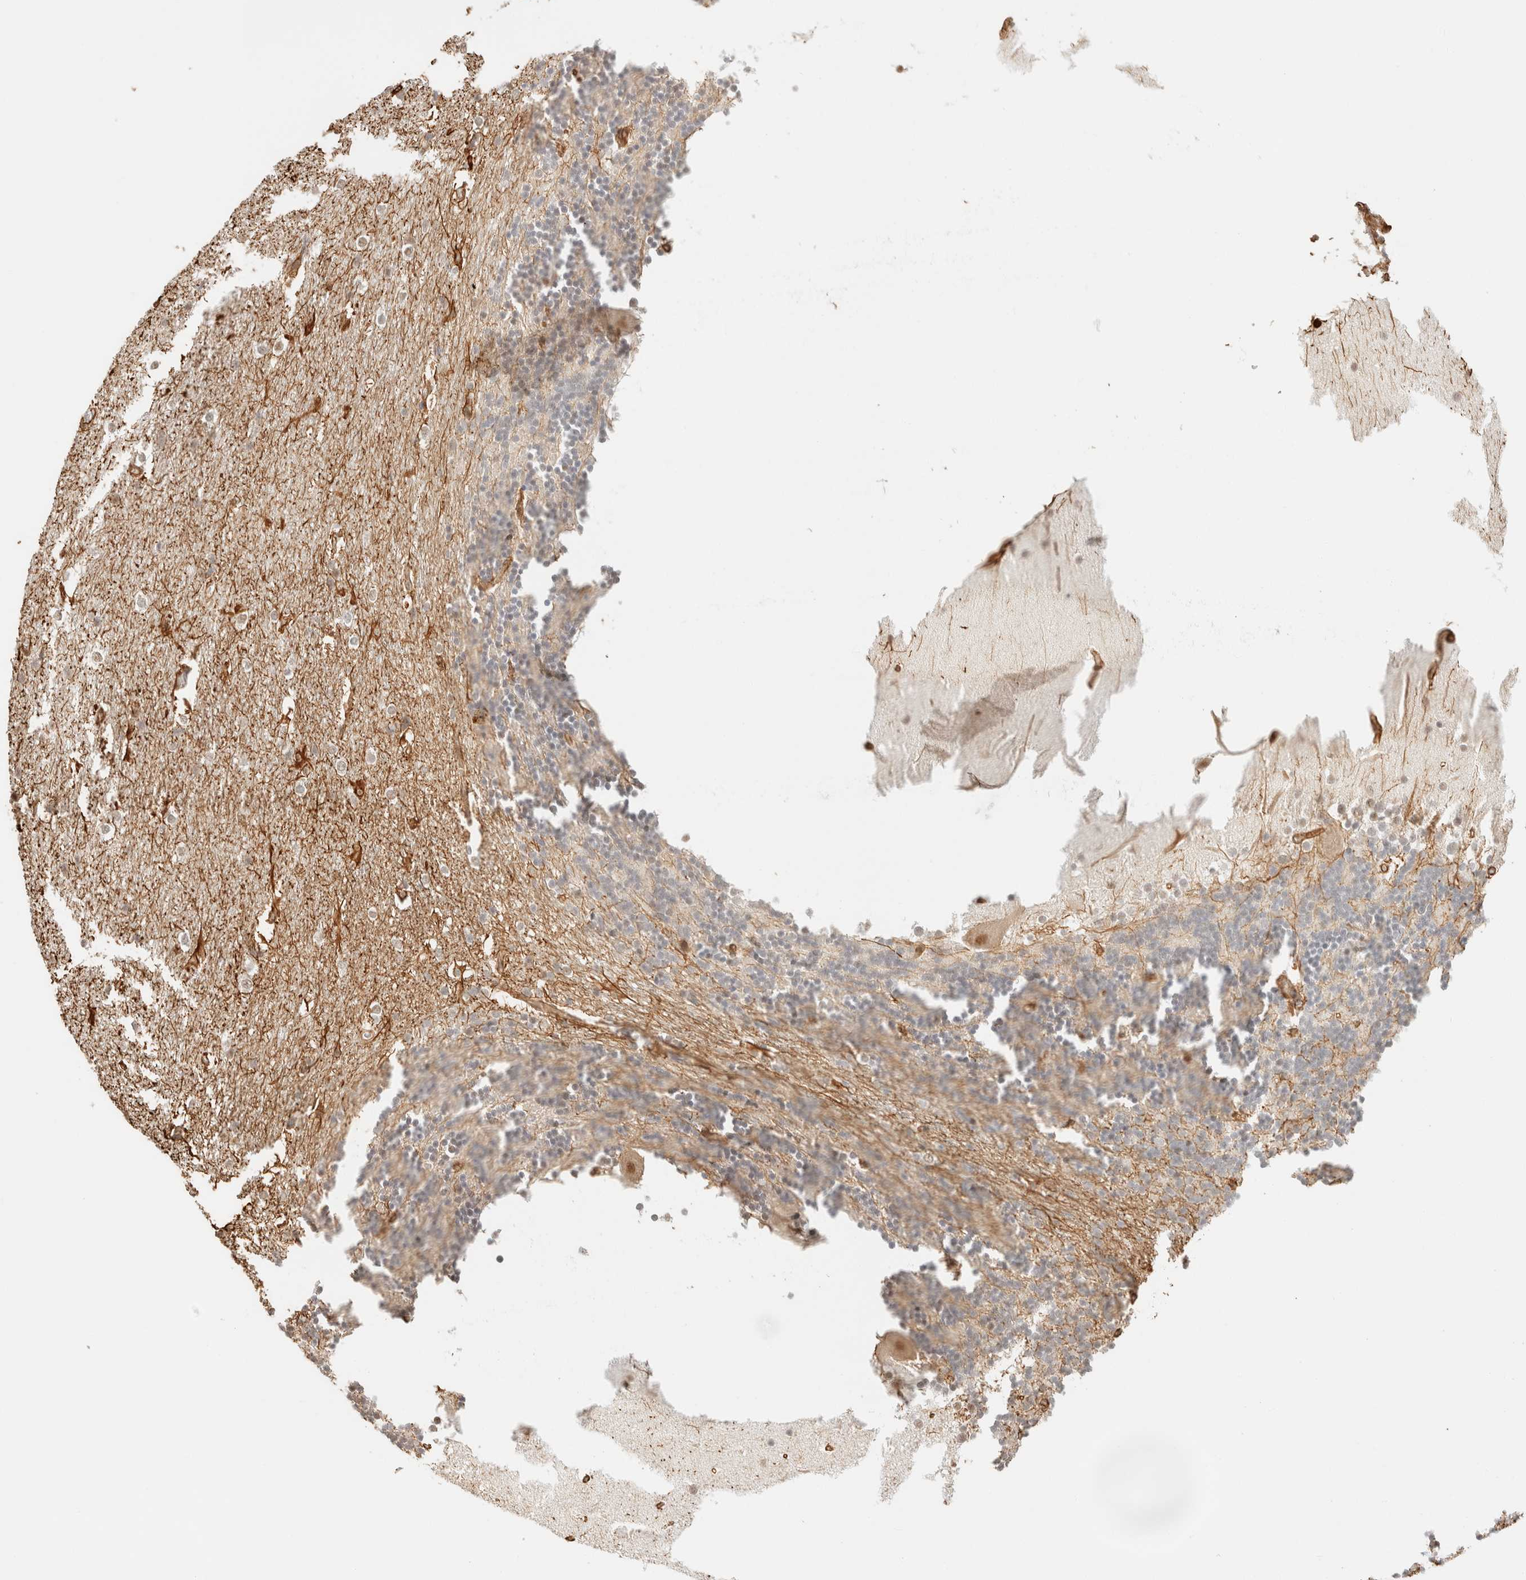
{"staining": {"intensity": "weak", "quantity": "<25%", "location": "cytoplasmic/membranous"}, "tissue": "cerebellum", "cell_type": "Cells in granular layer", "image_type": "normal", "snomed": [{"axis": "morphology", "description": "Normal tissue, NOS"}, {"axis": "topography", "description": "Cerebellum"}], "caption": "Immunohistochemical staining of benign cerebellum demonstrates no significant staining in cells in granular layer. (DAB (3,3'-diaminobenzidine) immunohistochemistry, high magnification).", "gene": "ARID5A", "patient": {"sex": "female", "age": 19}}